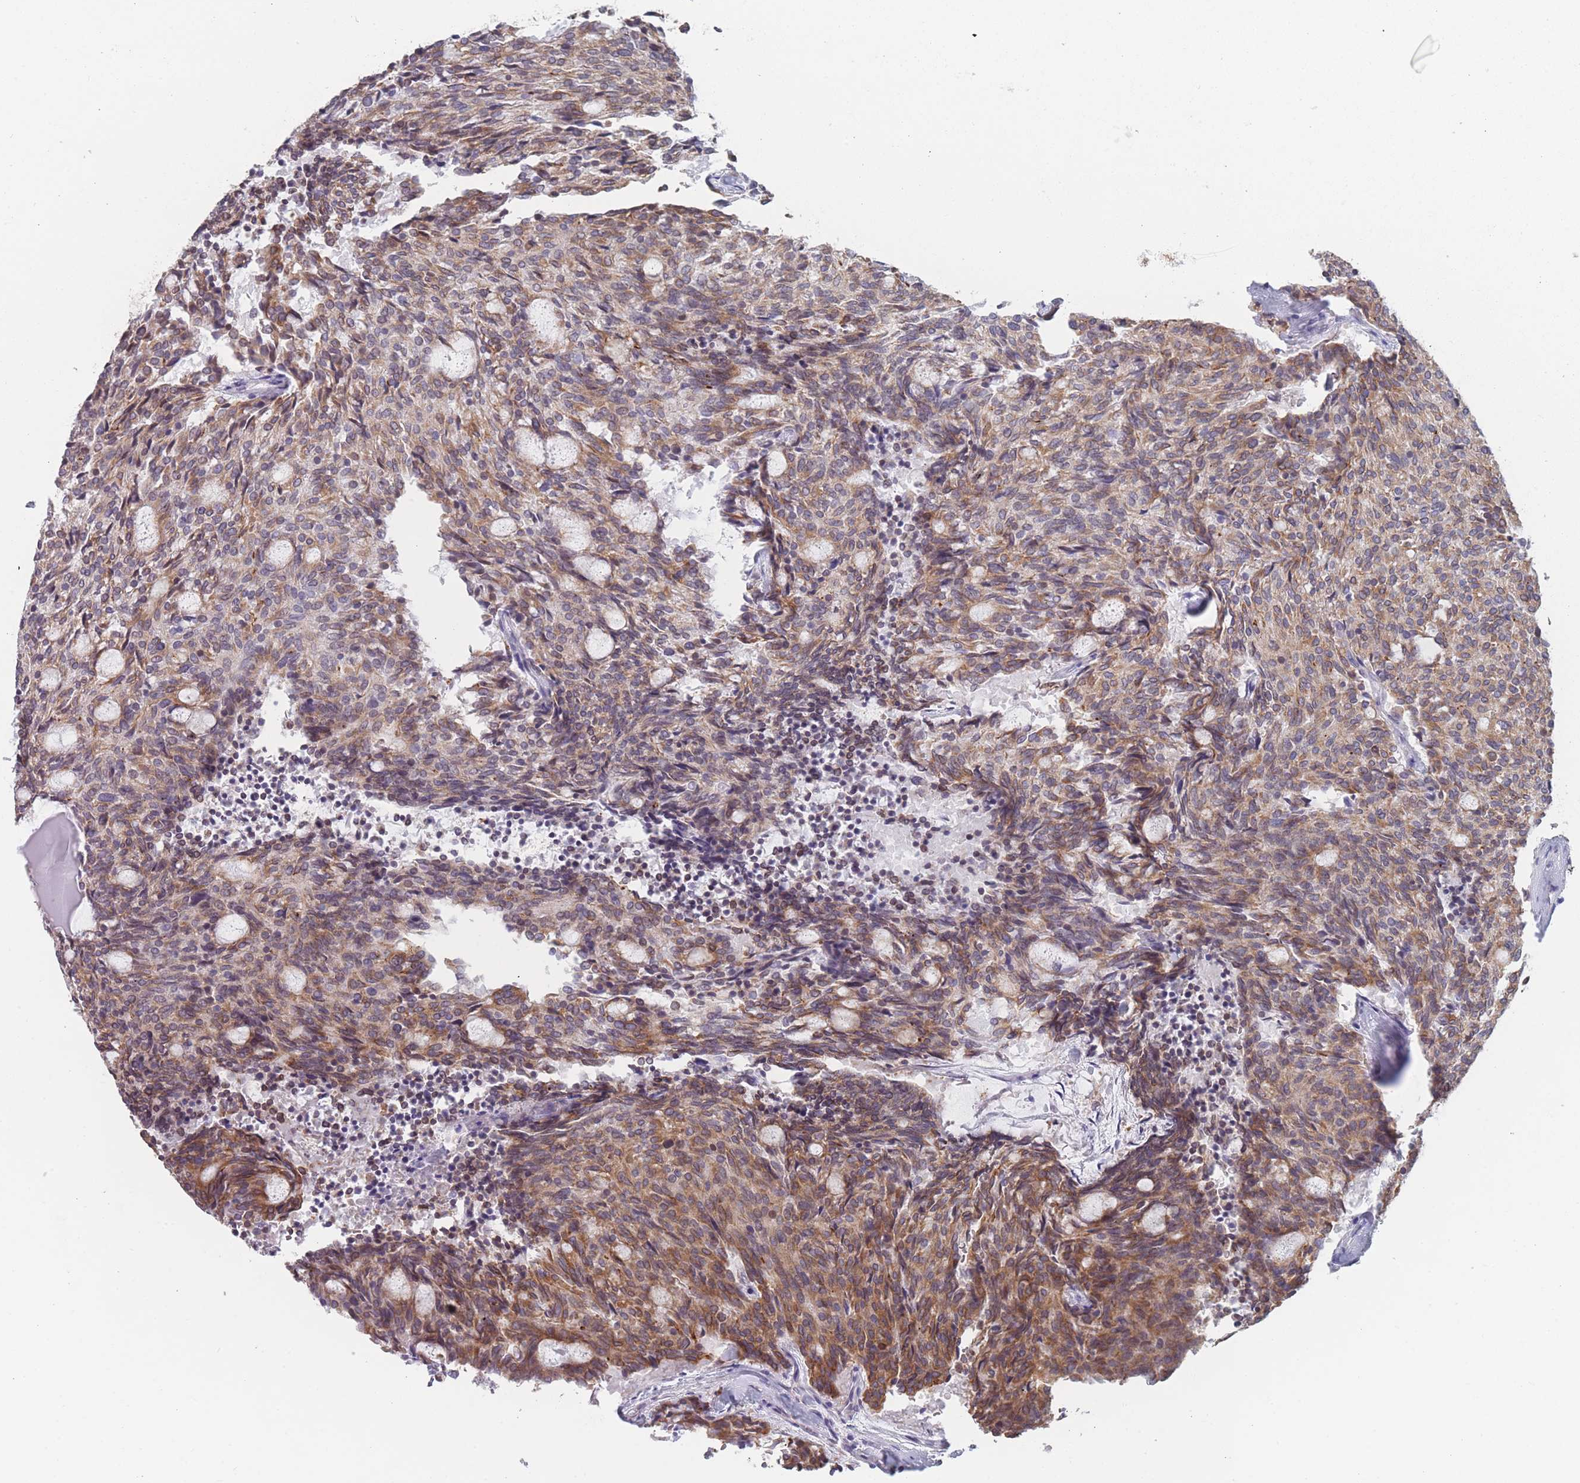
{"staining": {"intensity": "moderate", "quantity": "25%-75%", "location": "cytoplasmic/membranous"}, "tissue": "carcinoid", "cell_type": "Tumor cells", "image_type": "cancer", "snomed": [{"axis": "morphology", "description": "Carcinoid, malignant, NOS"}, {"axis": "topography", "description": "Pancreas"}], "caption": "Carcinoid (malignant) stained with IHC shows moderate cytoplasmic/membranous positivity in about 25%-75% of tumor cells.", "gene": "TMED10", "patient": {"sex": "female", "age": 54}}